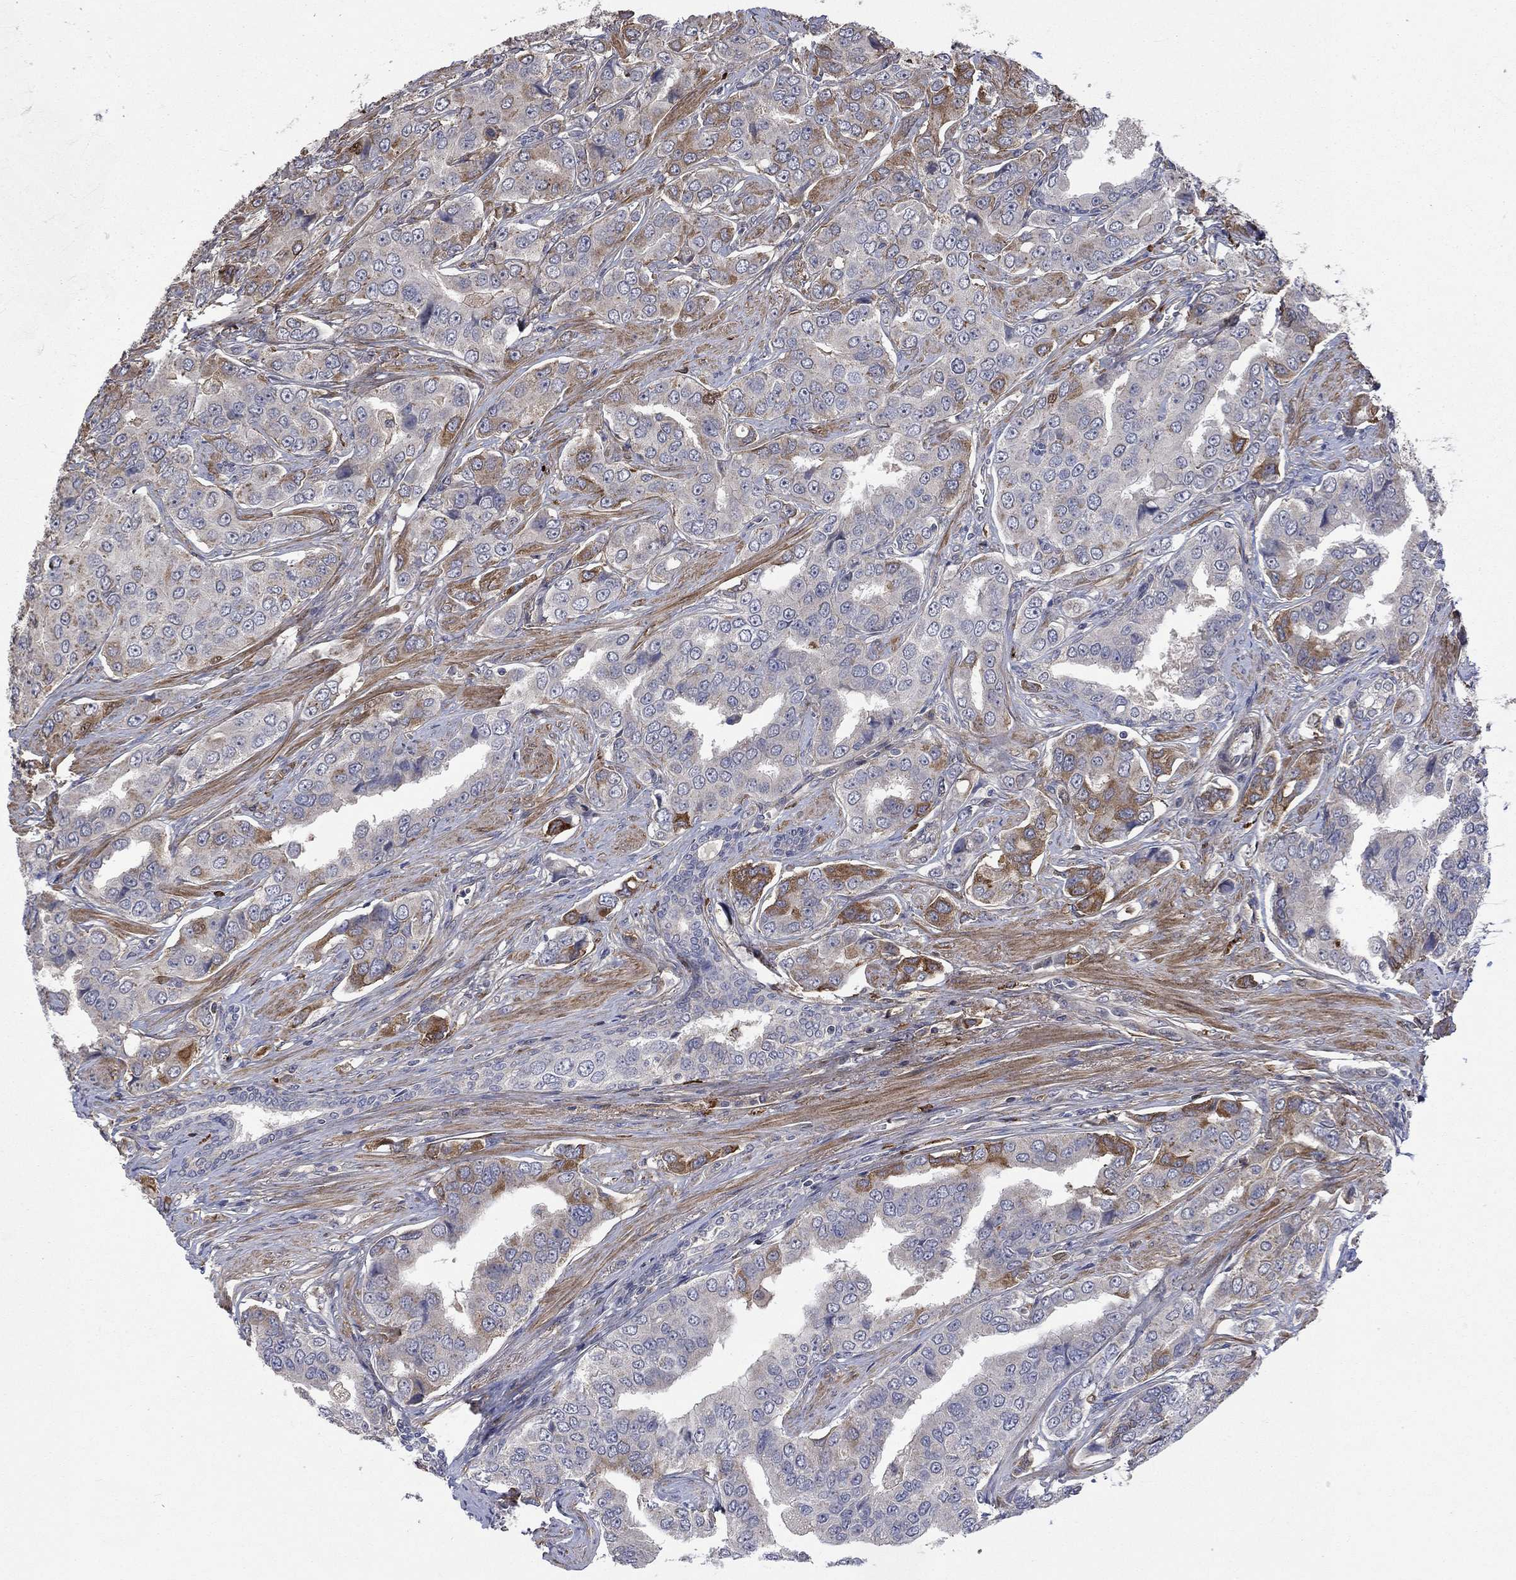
{"staining": {"intensity": "moderate", "quantity": "<25%", "location": "cytoplasmic/membranous"}, "tissue": "prostate cancer", "cell_type": "Tumor cells", "image_type": "cancer", "snomed": [{"axis": "morphology", "description": "Adenocarcinoma, NOS"}, {"axis": "topography", "description": "Prostate and seminal vesicle, NOS"}, {"axis": "topography", "description": "Prostate"}], "caption": "Protein expression by IHC demonstrates moderate cytoplasmic/membranous positivity in approximately <25% of tumor cells in prostate cancer (adenocarcinoma).", "gene": "VCAN", "patient": {"sex": "male", "age": 69}}